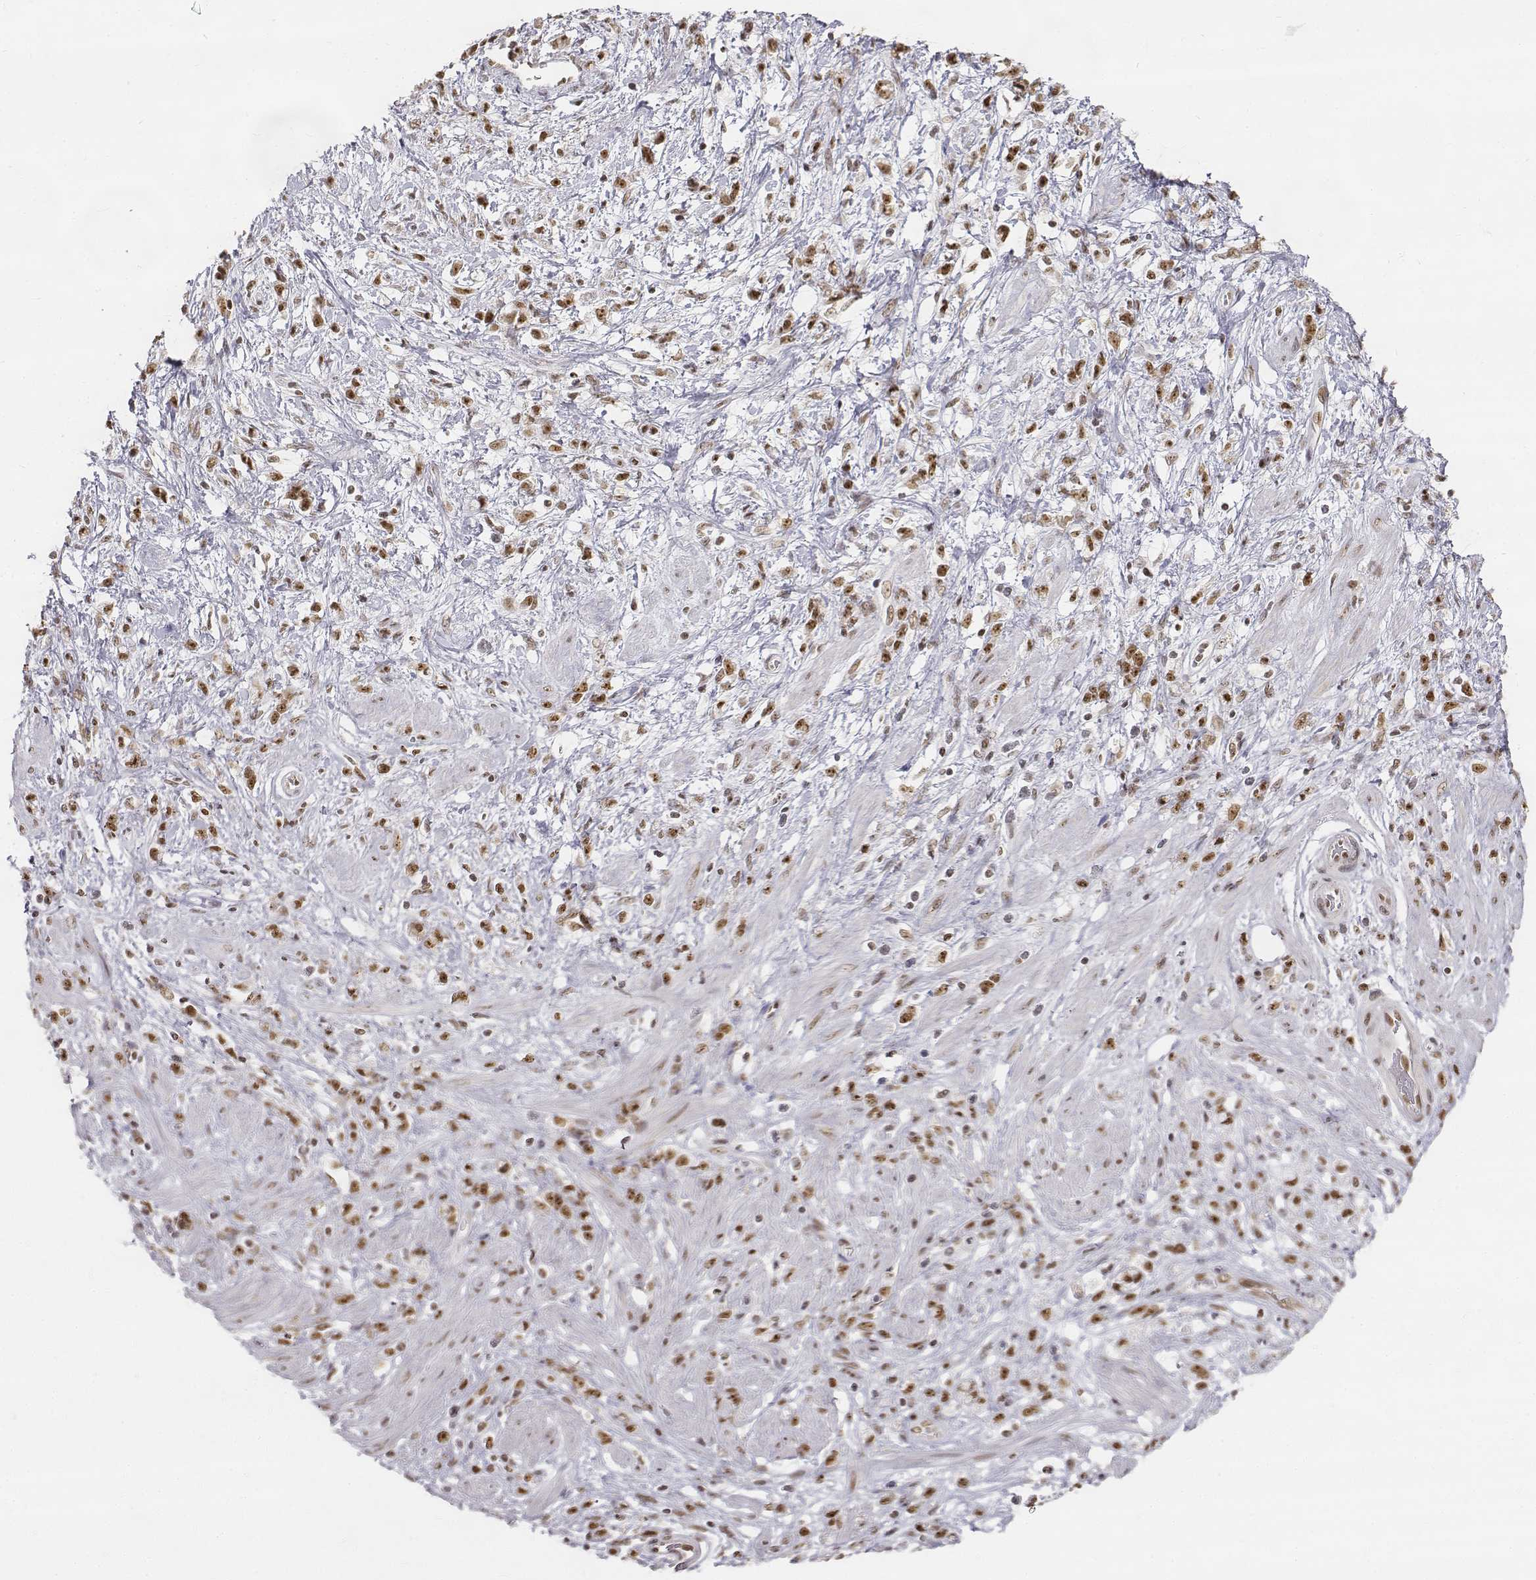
{"staining": {"intensity": "moderate", "quantity": ">75%", "location": "nuclear"}, "tissue": "stomach cancer", "cell_type": "Tumor cells", "image_type": "cancer", "snomed": [{"axis": "morphology", "description": "Adenocarcinoma, NOS"}, {"axis": "topography", "description": "Stomach"}], "caption": "This histopathology image demonstrates IHC staining of stomach adenocarcinoma, with medium moderate nuclear staining in approximately >75% of tumor cells.", "gene": "PHF6", "patient": {"sex": "female", "age": 60}}